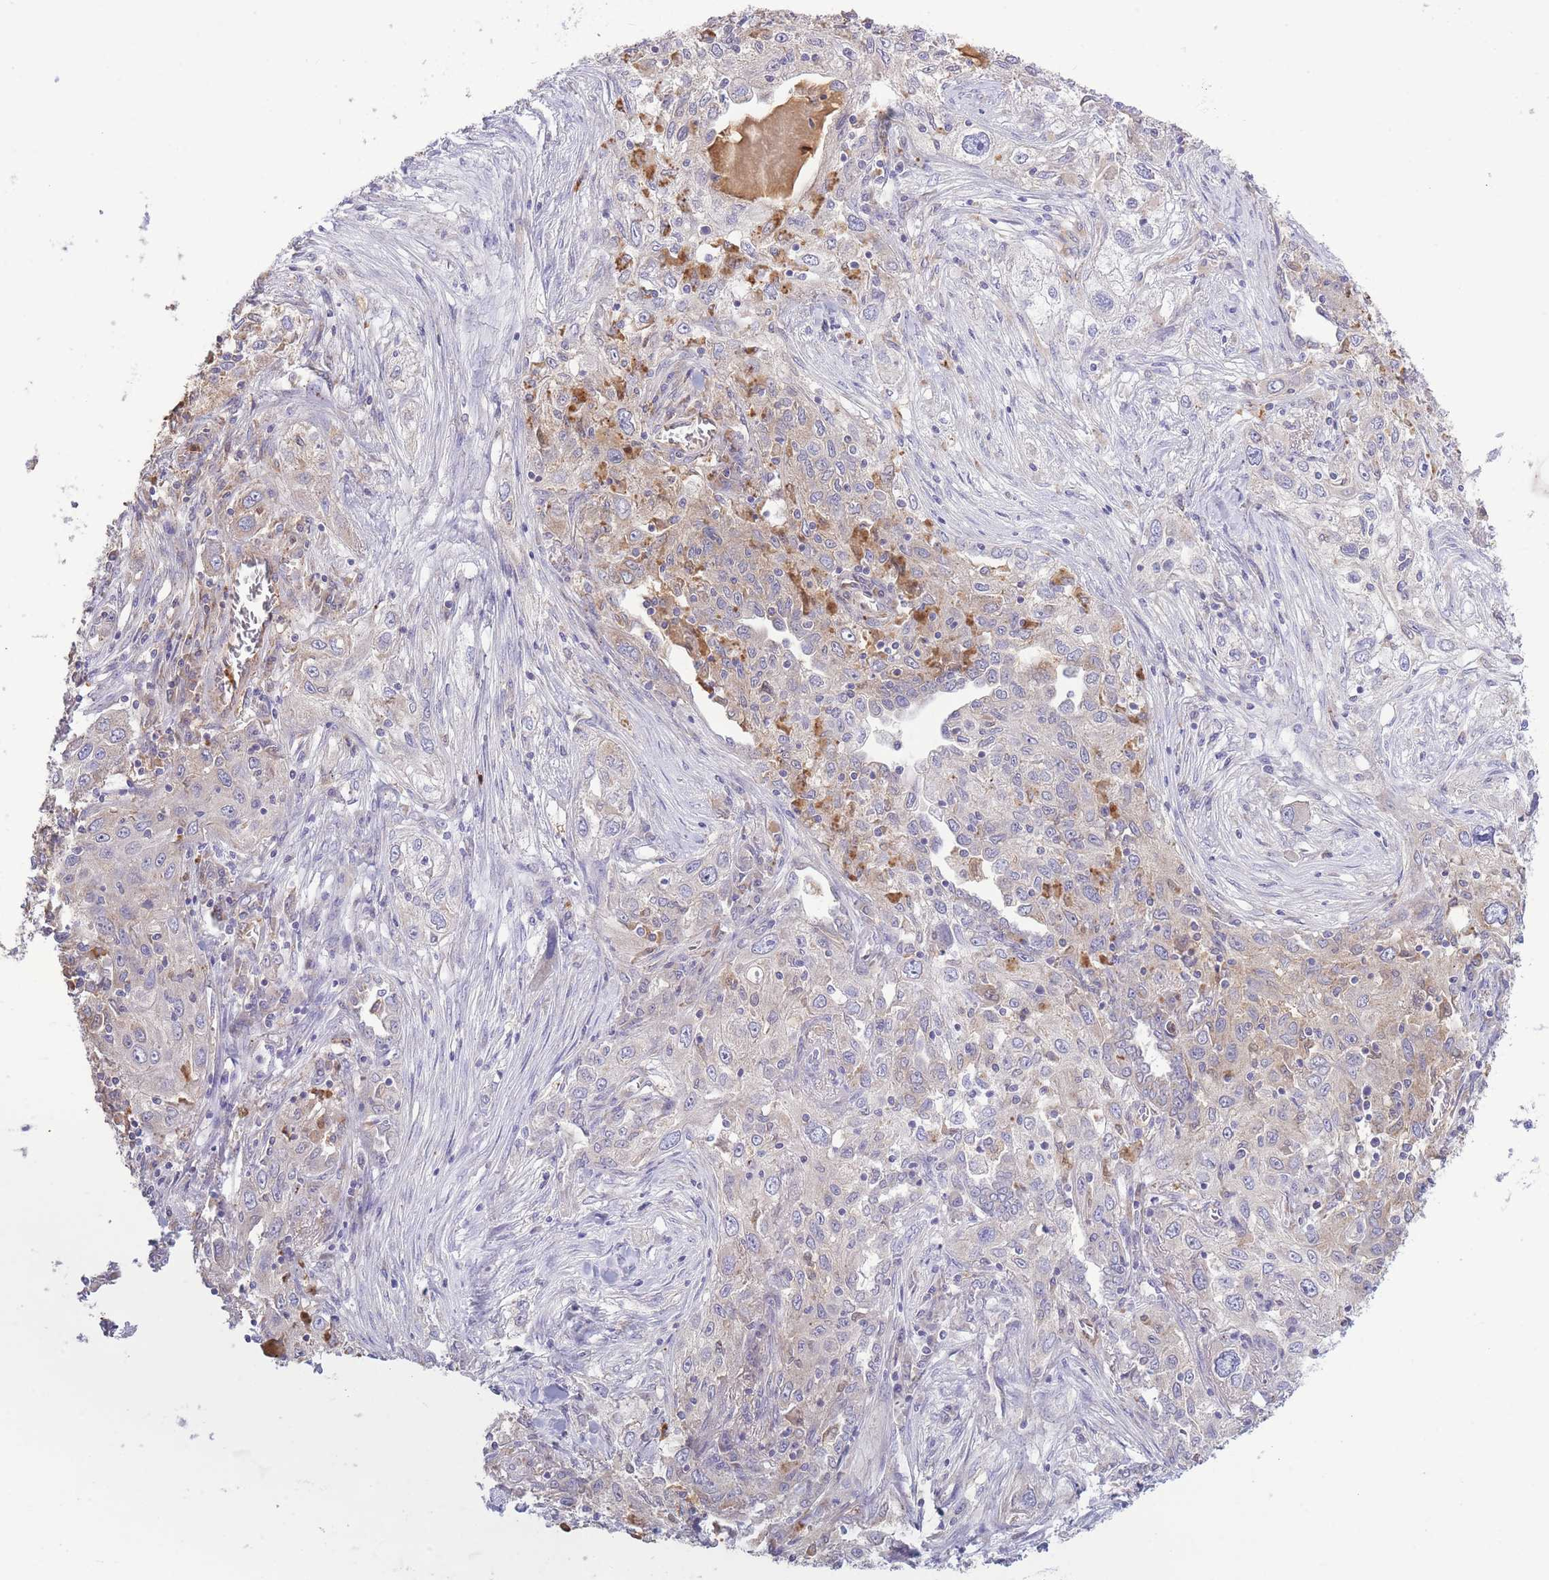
{"staining": {"intensity": "negative", "quantity": "none", "location": "none"}, "tissue": "lung cancer", "cell_type": "Tumor cells", "image_type": "cancer", "snomed": [{"axis": "morphology", "description": "Squamous cell carcinoma, NOS"}, {"axis": "topography", "description": "Lung"}], "caption": "The photomicrograph exhibits no significant staining in tumor cells of squamous cell carcinoma (lung). (Immunohistochemistry (ihc), brightfield microscopy, high magnification).", "gene": "CENPM", "patient": {"sex": "female", "age": 69}}